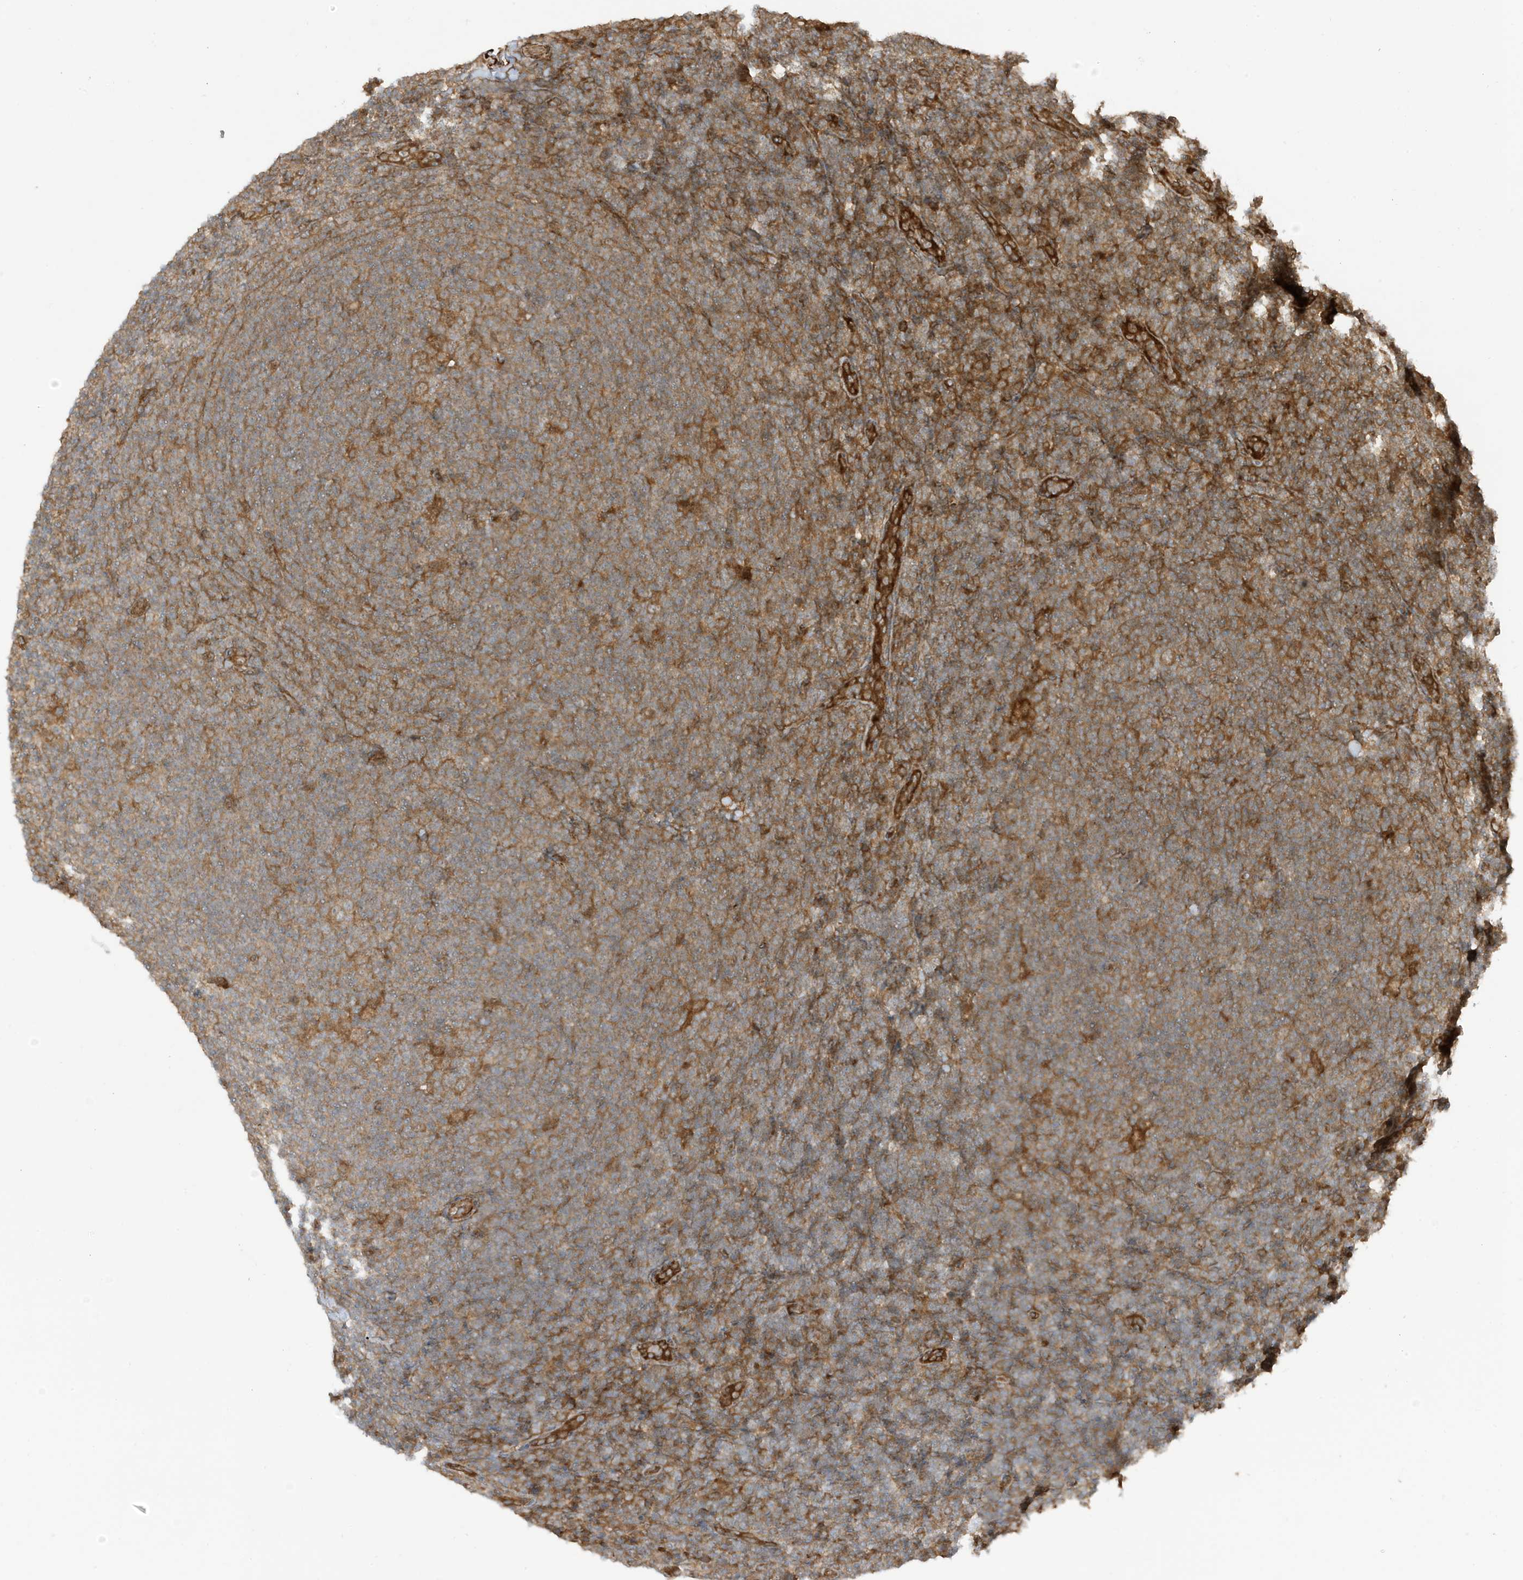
{"staining": {"intensity": "moderate", "quantity": ">75%", "location": "cytoplasmic/membranous"}, "tissue": "lymphoma", "cell_type": "Tumor cells", "image_type": "cancer", "snomed": [{"axis": "morphology", "description": "Hodgkin's disease, NOS"}, {"axis": "topography", "description": "Lymph node"}], "caption": "IHC (DAB) staining of Hodgkin's disease reveals moderate cytoplasmic/membranous protein expression in about >75% of tumor cells.", "gene": "CDC42EP3", "patient": {"sex": "female", "age": 57}}